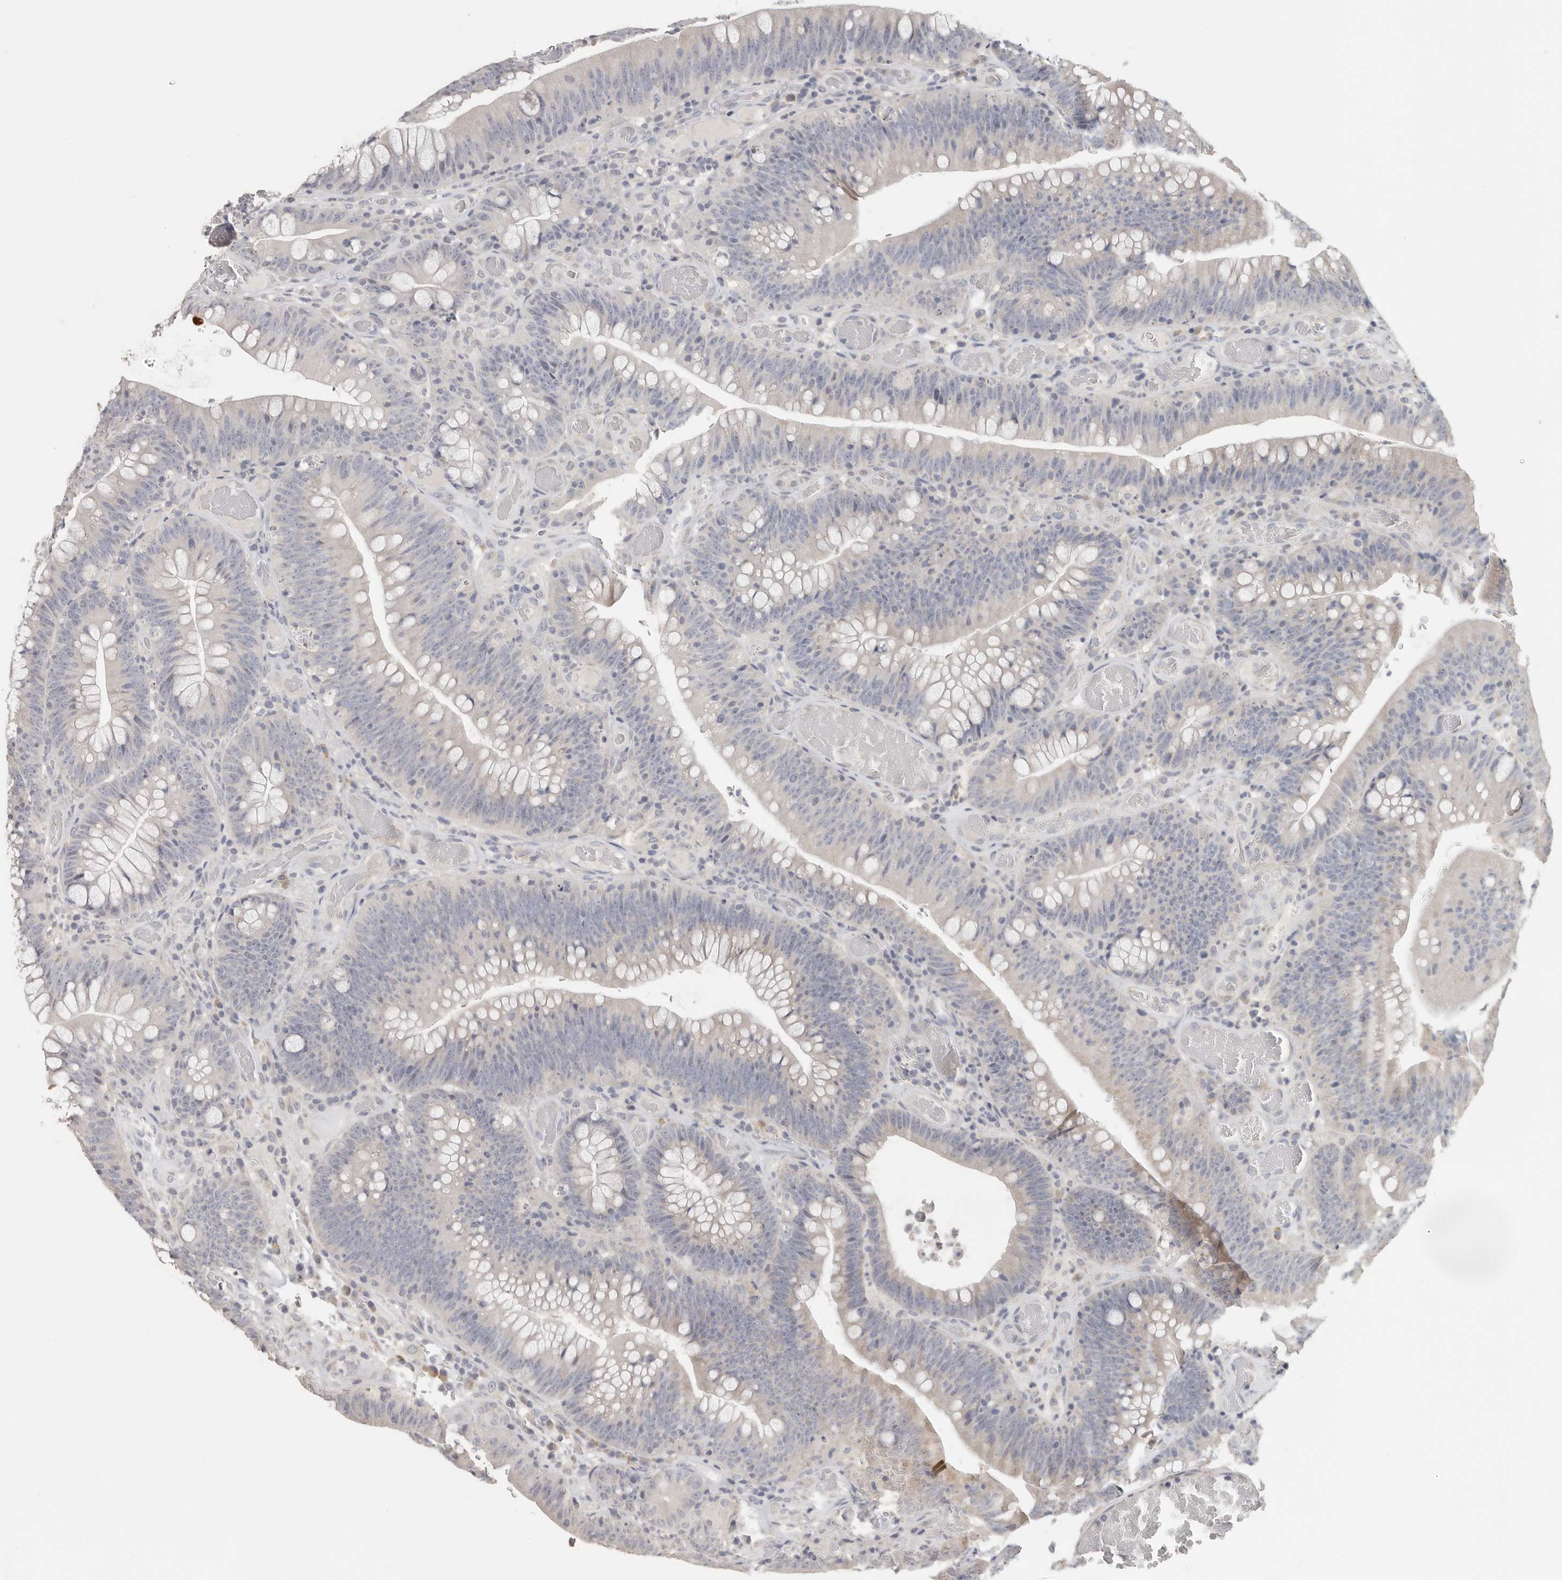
{"staining": {"intensity": "negative", "quantity": "none", "location": "none"}, "tissue": "colorectal cancer", "cell_type": "Tumor cells", "image_type": "cancer", "snomed": [{"axis": "morphology", "description": "Normal tissue, NOS"}, {"axis": "topography", "description": "Colon"}], "caption": "Histopathology image shows no significant protein positivity in tumor cells of colorectal cancer. (DAB (3,3'-diaminobenzidine) immunohistochemistry, high magnification).", "gene": "DNAJC11", "patient": {"sex": "female", "age": 82}}